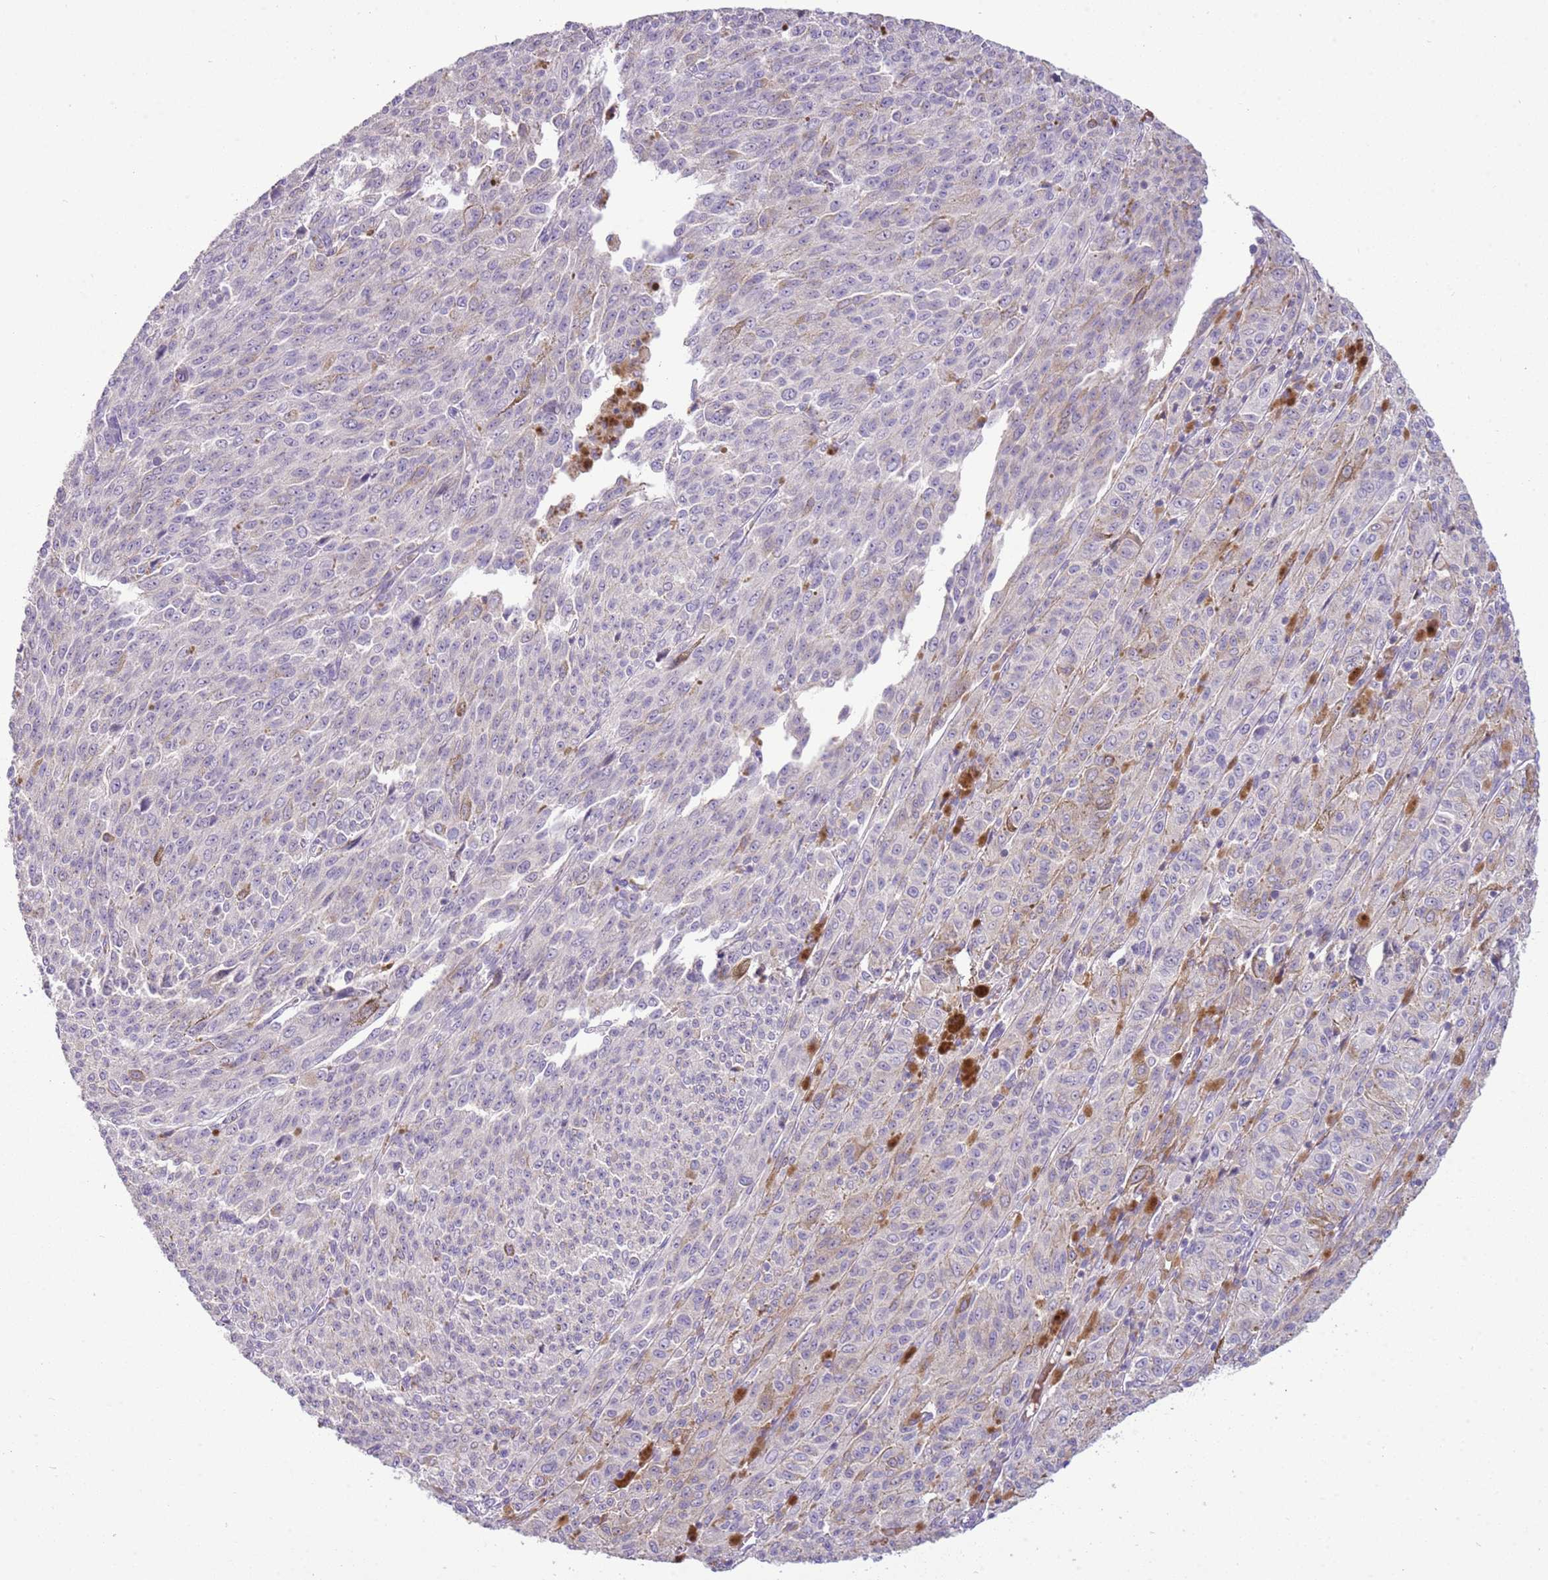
{"staining": {"intensity": "negative", "quantity": "none", "location": "none"}, "tissue": "melanoma", "cell_type": "Tumor cells", "image_type": "cancer", "snomed": [{"axis": "morphology", "description": "Malignant melanoma, NOS"}, {"axis": "topography", "description": "Skin"}], "caption": "Protein analysis of melanoma demonstrates no significant positivity in tumor cells.", "gene": "SCAMP5", "patient": {"sex": "female", "age": 52}}